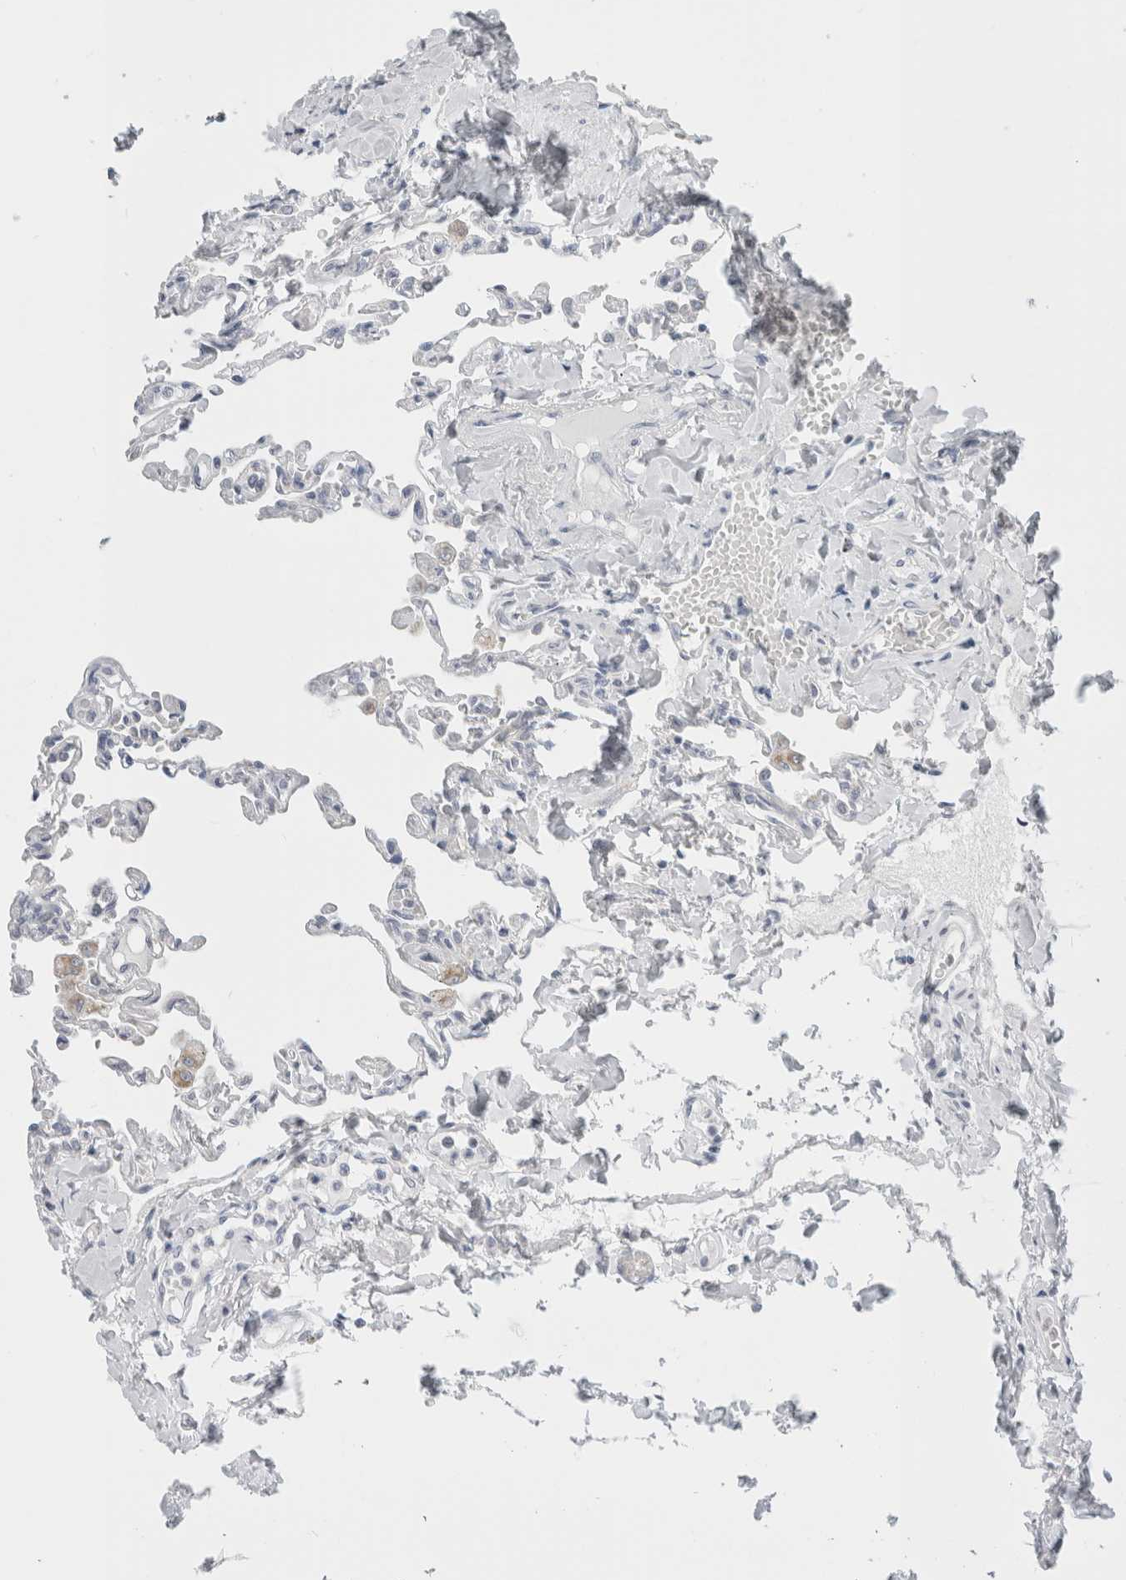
{"staining": {"intensity": "negative", "quantity": "none", "location": "none"}, "tissue": "lung", "cell_type": "Alveolar cells", "image_type": "normal", "snomed": [{"axis": "morphology", "description": "Normal tissue, NOS"}, {"axis": "topography", "description": "Lung"}], "caption": "Image shows no significant protein expression in alveolar cells of normal lung. (DAB (3,3'-diaminobenzidine) immunohistochemistry with hematoxylin counter stain).", "gene": "FAHD1", "patient": {"sex": "male", "age": 21}}